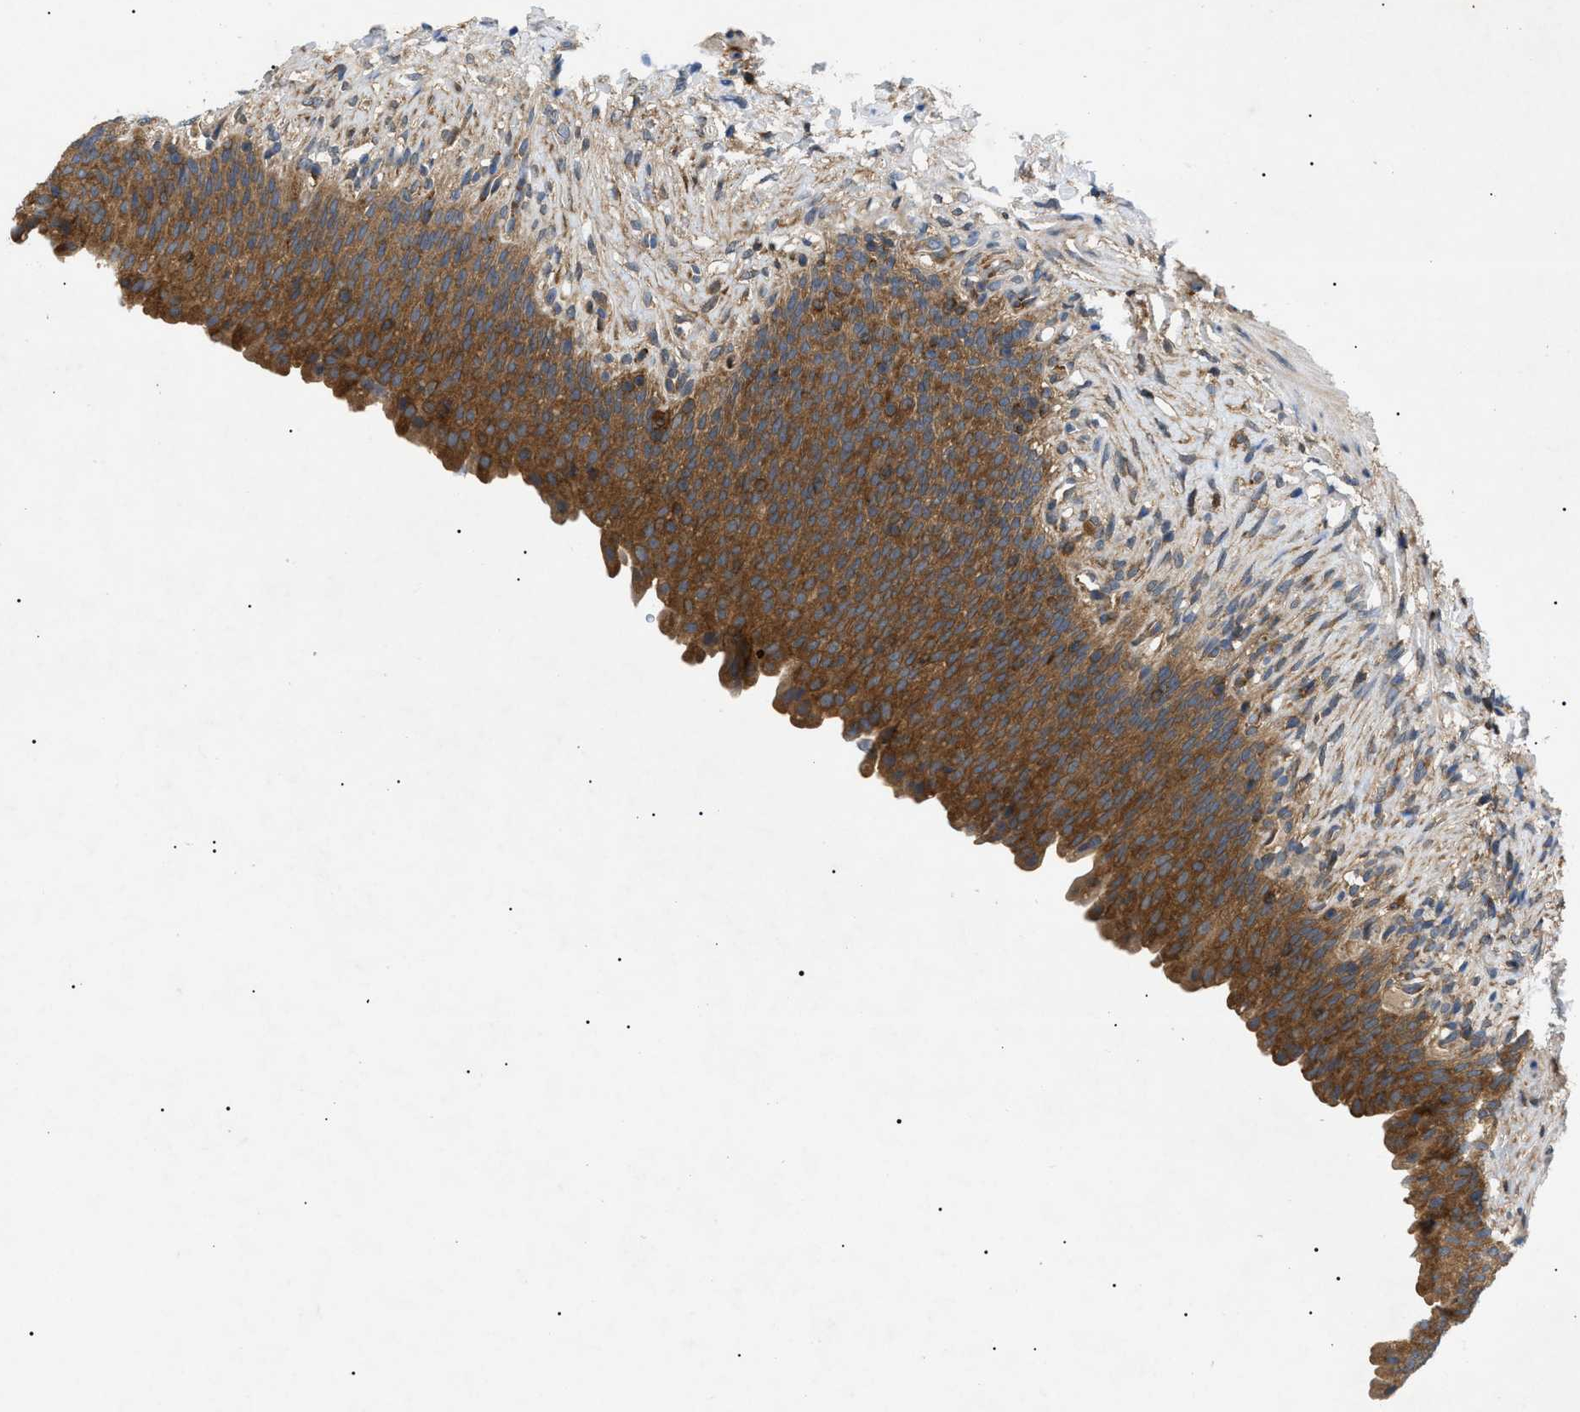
{"staining": {"intensity": "strong", "quantity": ">75%", "location": "cytoplasmic/membranous"}, "tissue": "urinary bladder", "cell_type": "Urothelial cells", "image_type": "normal", "snomed": [{"axis": "morphology", "description": "Normal tissue, NOS"}, {"axis": "topography", "description": "Urinary bladder"}], "caption": "This image exhibits IHC staining of normal urinary bladder, with high strong cytoplasmic/membranous expression in about >75% of urothelial cells.", "gene": "RIPK1", "patient": {"sex": "female", "age": 79}}